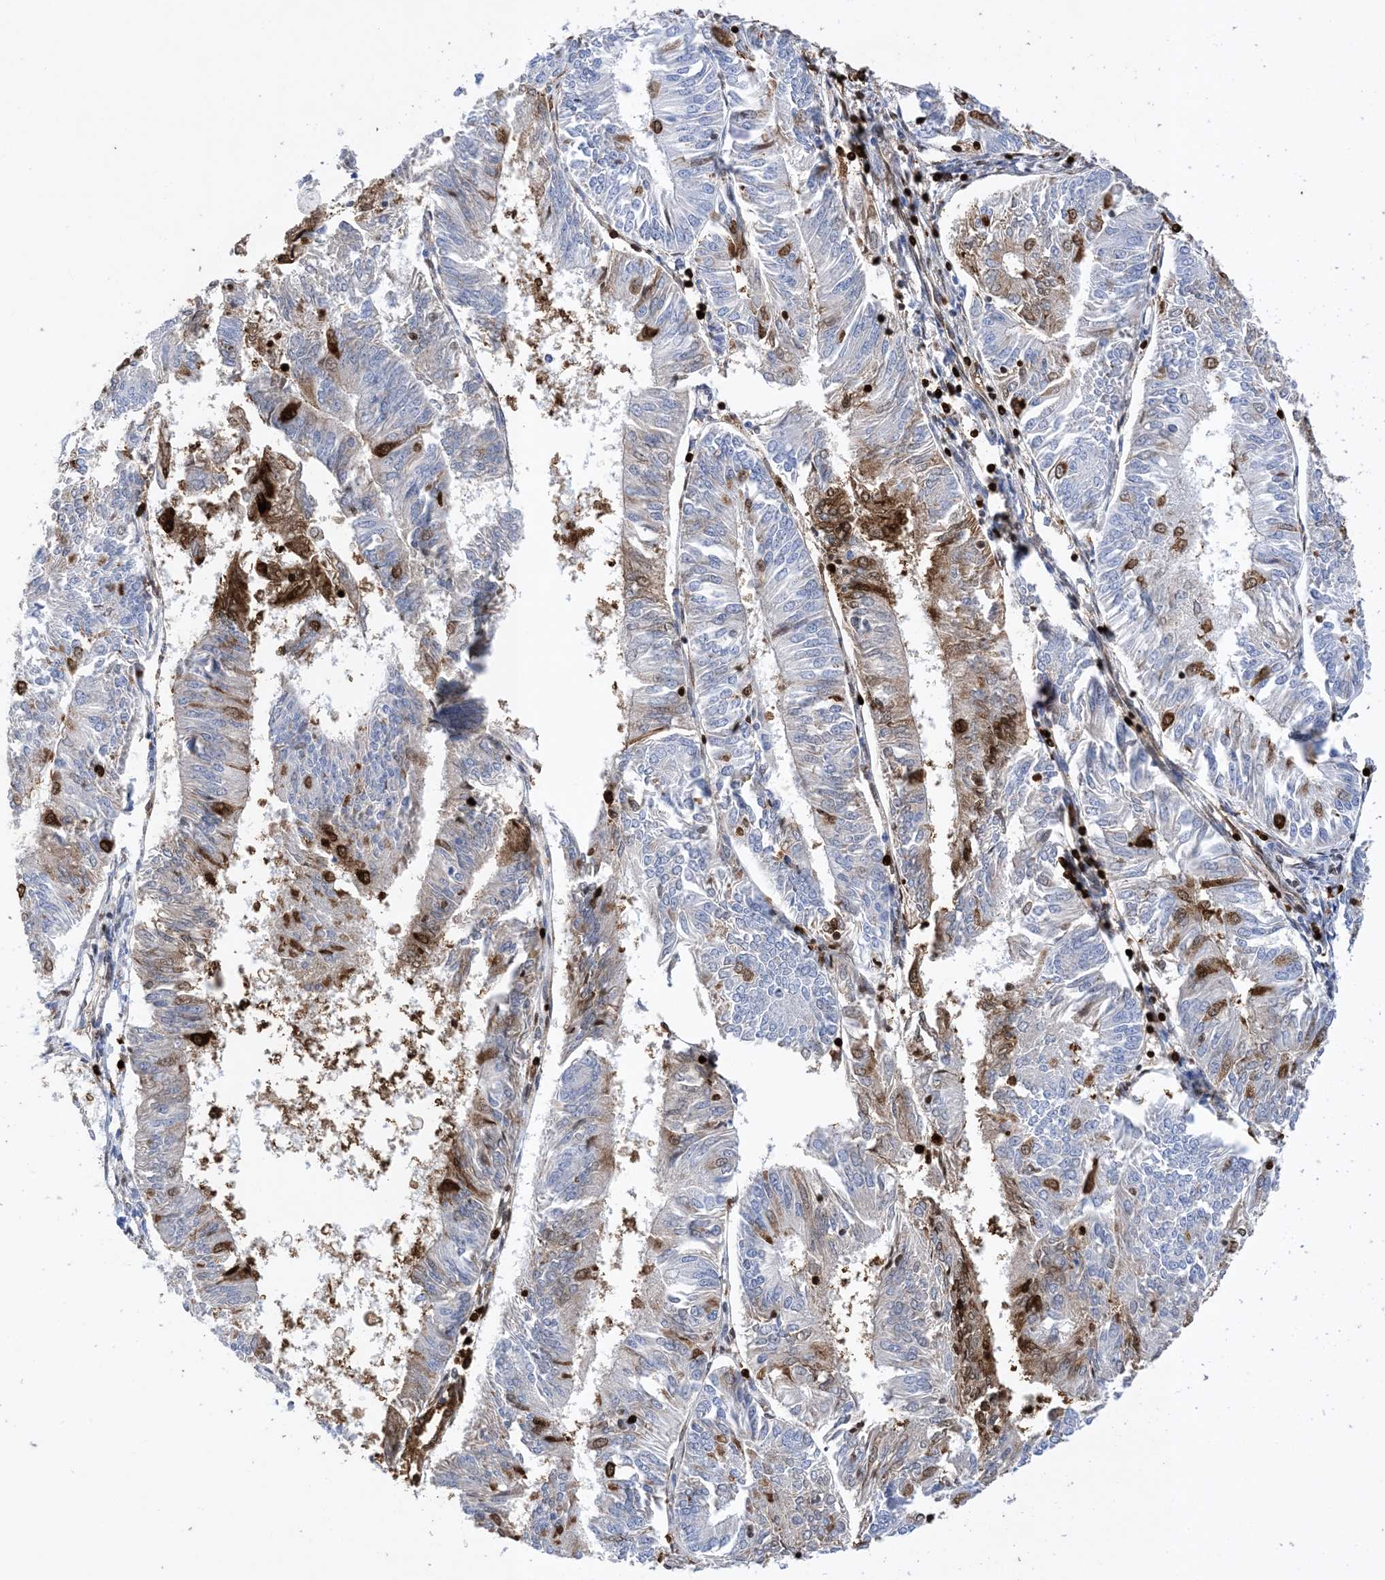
{"staining": {"intensity": "strong", "quantity": "<25%", "location": "cytoplasmic/membranous"}, "tissue": "endometrial cancer", "cell_type": "Tumor cells", "image_type": "cancer", "snomed": [{"axis": "morphology", "description": "Adenocarcinoma, NOS"}, {"axis": "topography", "description": "Endometrium"}], "caption": "The micrograph exhibits immunohistochemical staining of endometrial cancer. There is strong cytoplasmic/membranous expression is present in about <25% of tumor cells. (DAB (3,3'-diaminobenzidine) = brown stain, brightfield microscopy at high magnification).", "gene": "ANXA1", "patient": {"sex": "female", "age": 58}}